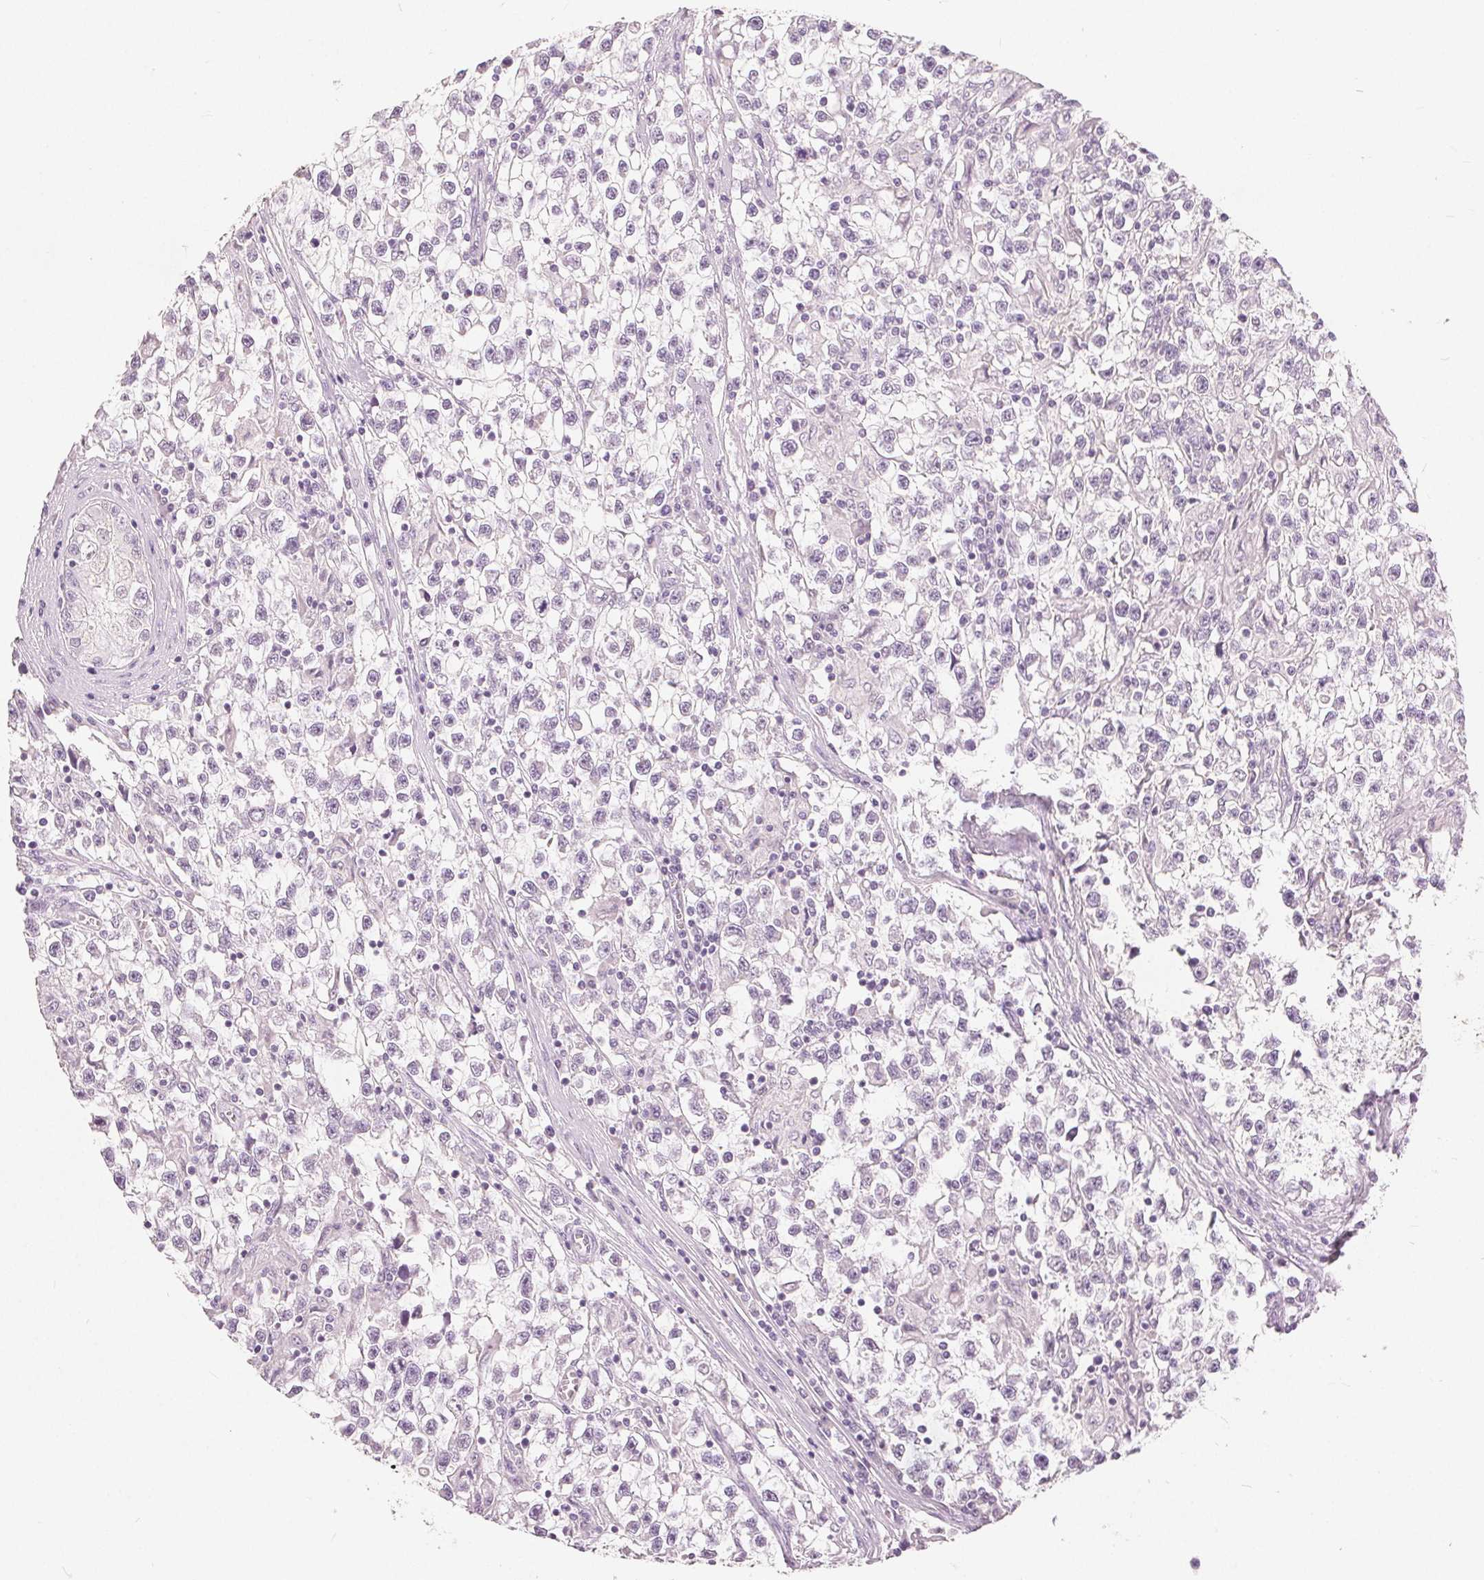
{"staining": {"intensity": "negative", "quantity": "none", "location": "none"}, "tissue": "testis cancer", "cell_type": "Tumor cells", "image_type": "cancer", "snomed": [{"axis": "morphology", "description": "Seminoma, NOS"}, {"axis": "topography", "description": "Testis"}], "caption": "A histopathology image of testis cancer (seminoma) stained for a protein shows no brown staining in tumor cells.", "gene": "CA12", "patient": {"sex": "male", "age": 31}}